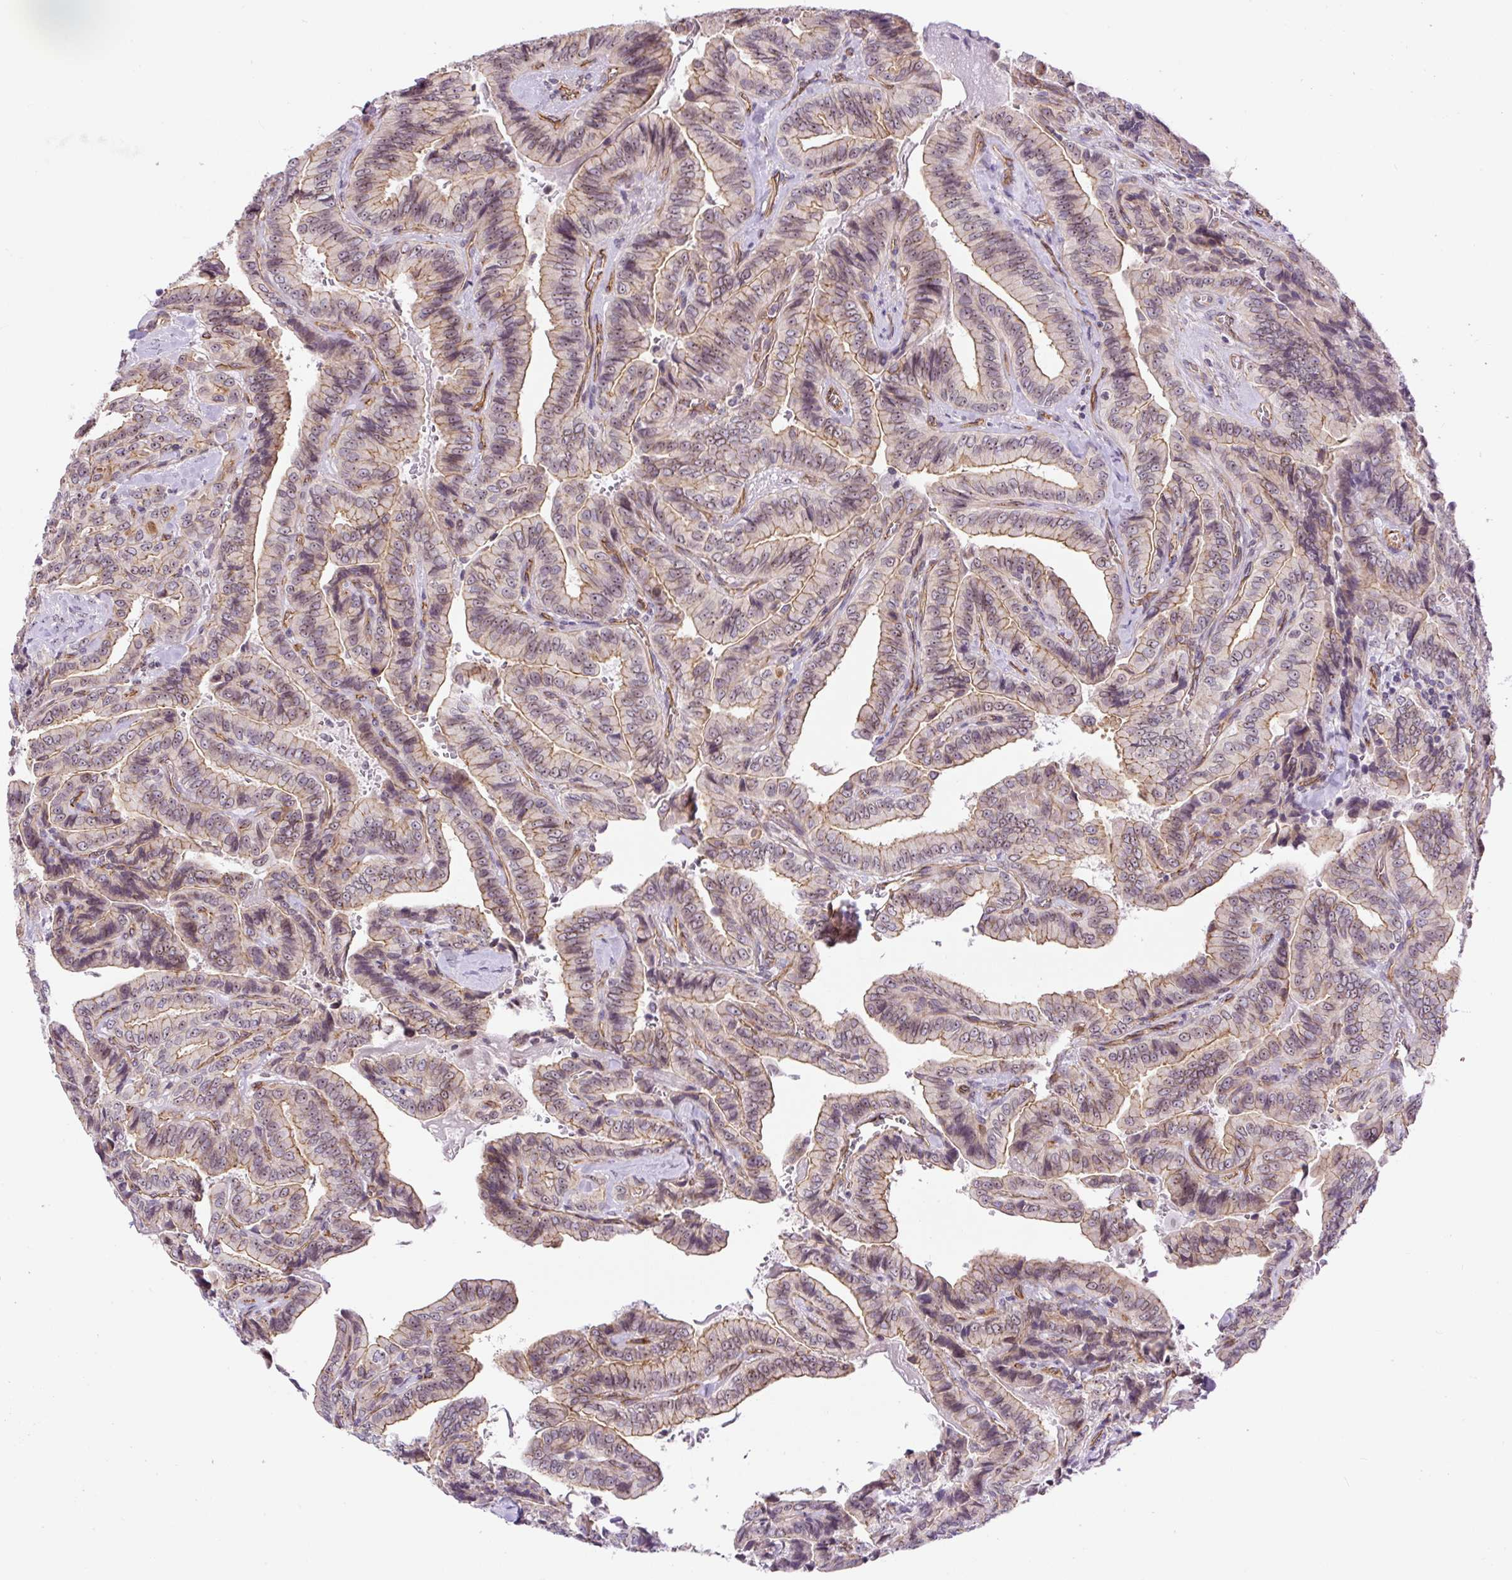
{"staining": {"intensity": "moderate", "quantity": "25%-75%", "location": "cytoplasmic/membranous"}, "tissue": "thyroid cancer", "cell_type": "Tumor cells", "image_type": "cancer", "snomed": [{"axis": "morphology", "description": "Papillary adenocarcinoma, NOS"}, {"axis": "topography", "description": "Thyroid gland"}], "caption": "Protein staining of thyroid cancer tissue displays moderate cytoplasmic/membranous expression in about 25%-75% of tumor cells.", "gene": "MYO5C", "patient": {"sex": "male", "age": 61}}